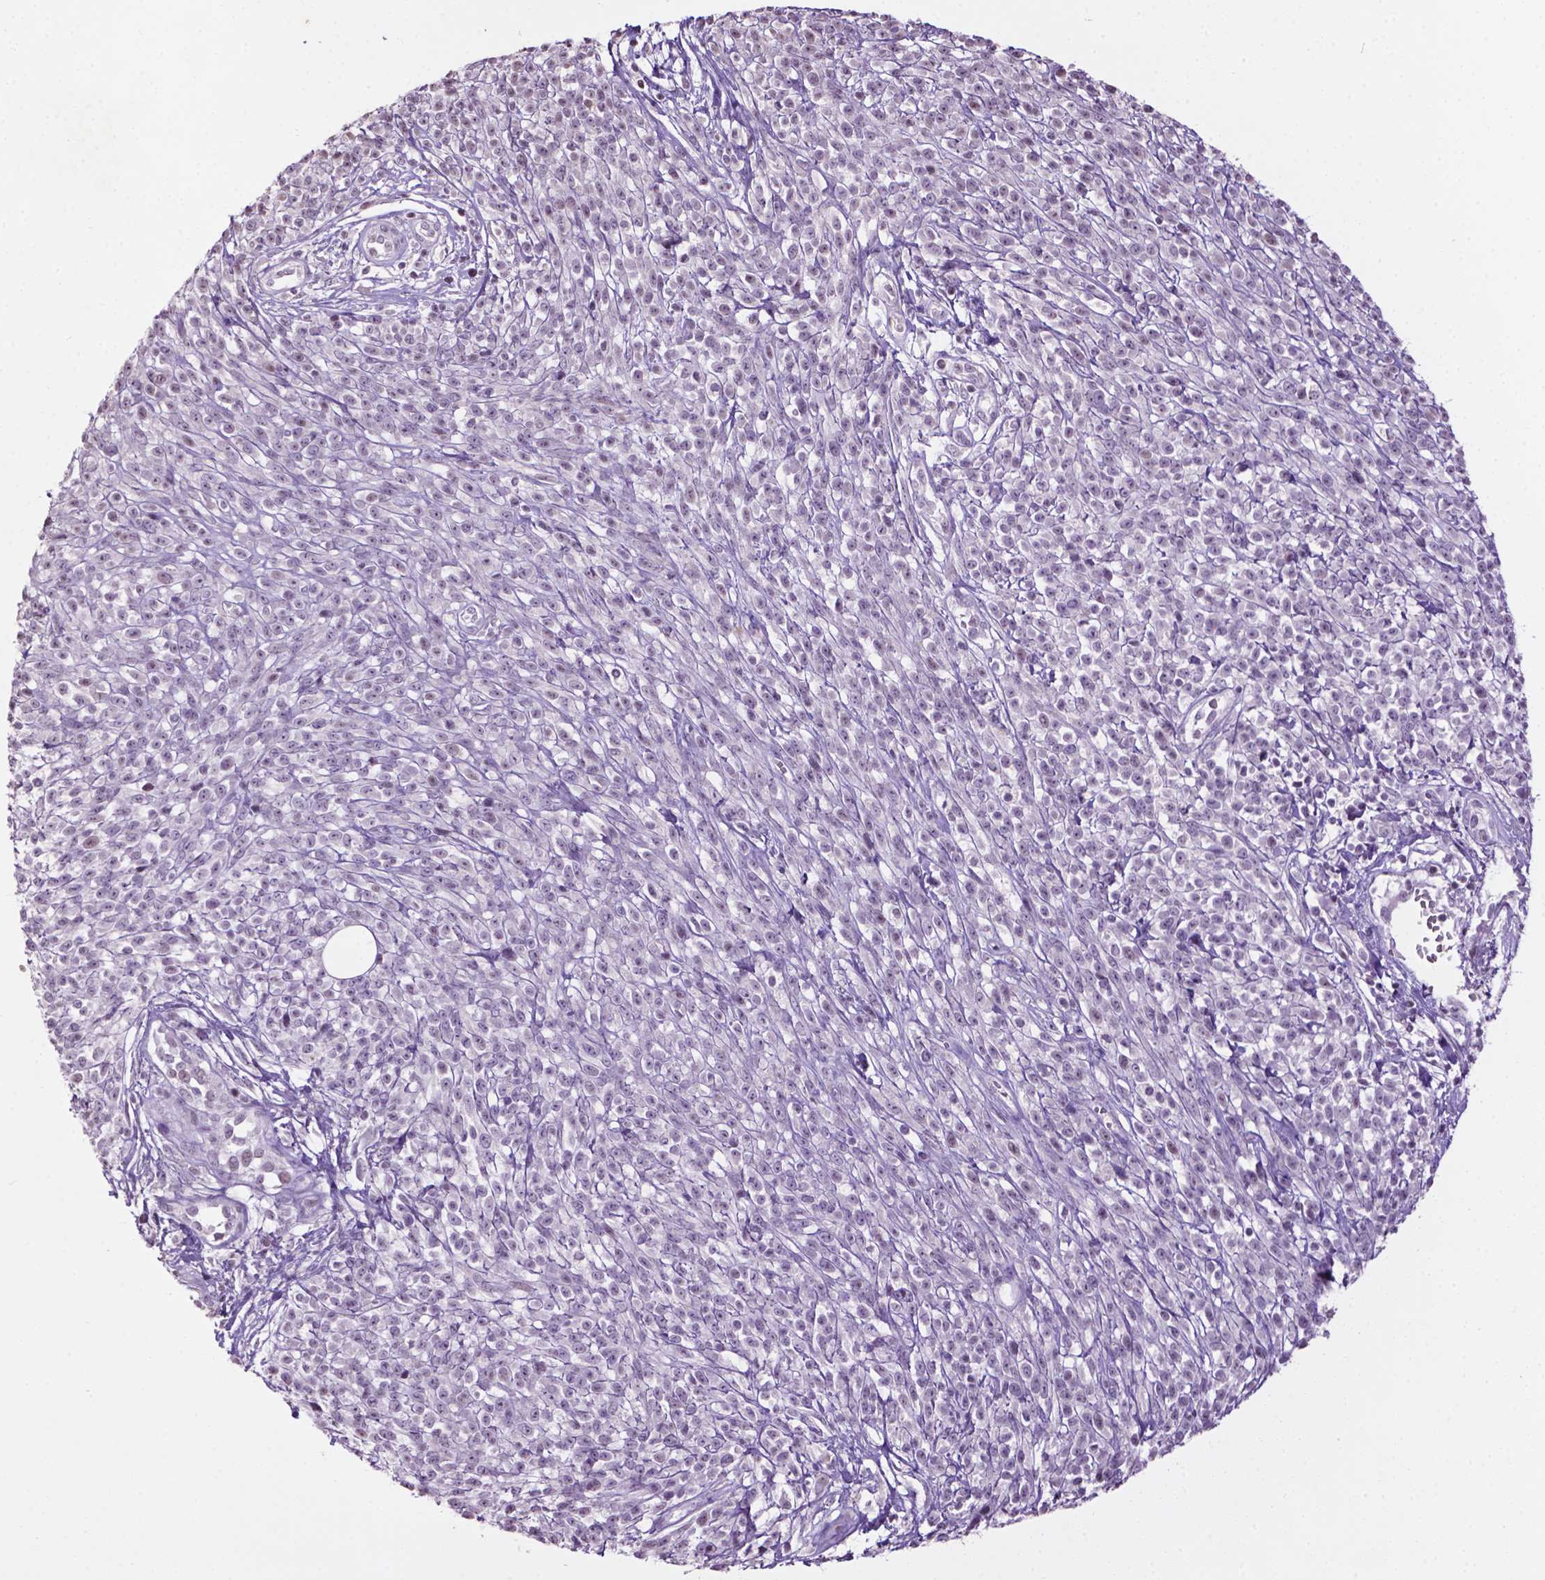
{"staining": {"intensity": "negative", "quantity": "none", "location": "none"}, "tissue": "melanoma", "cell_type": "Tumor cells", "image_type": "cancer", "snomed": [{"axis": "morphology", "description": "Malignant melanoma, NOS"}, {"axis": "topography", "description": "Skin"}, {"axis": "topography", "description": "Skin of trunk"}], "caption": "Protein analysis of malignant melanoma shows no significant positivity in tumor cells.", "gene": "NTNG2", "patient": {"sex": "male", "age": 74}}